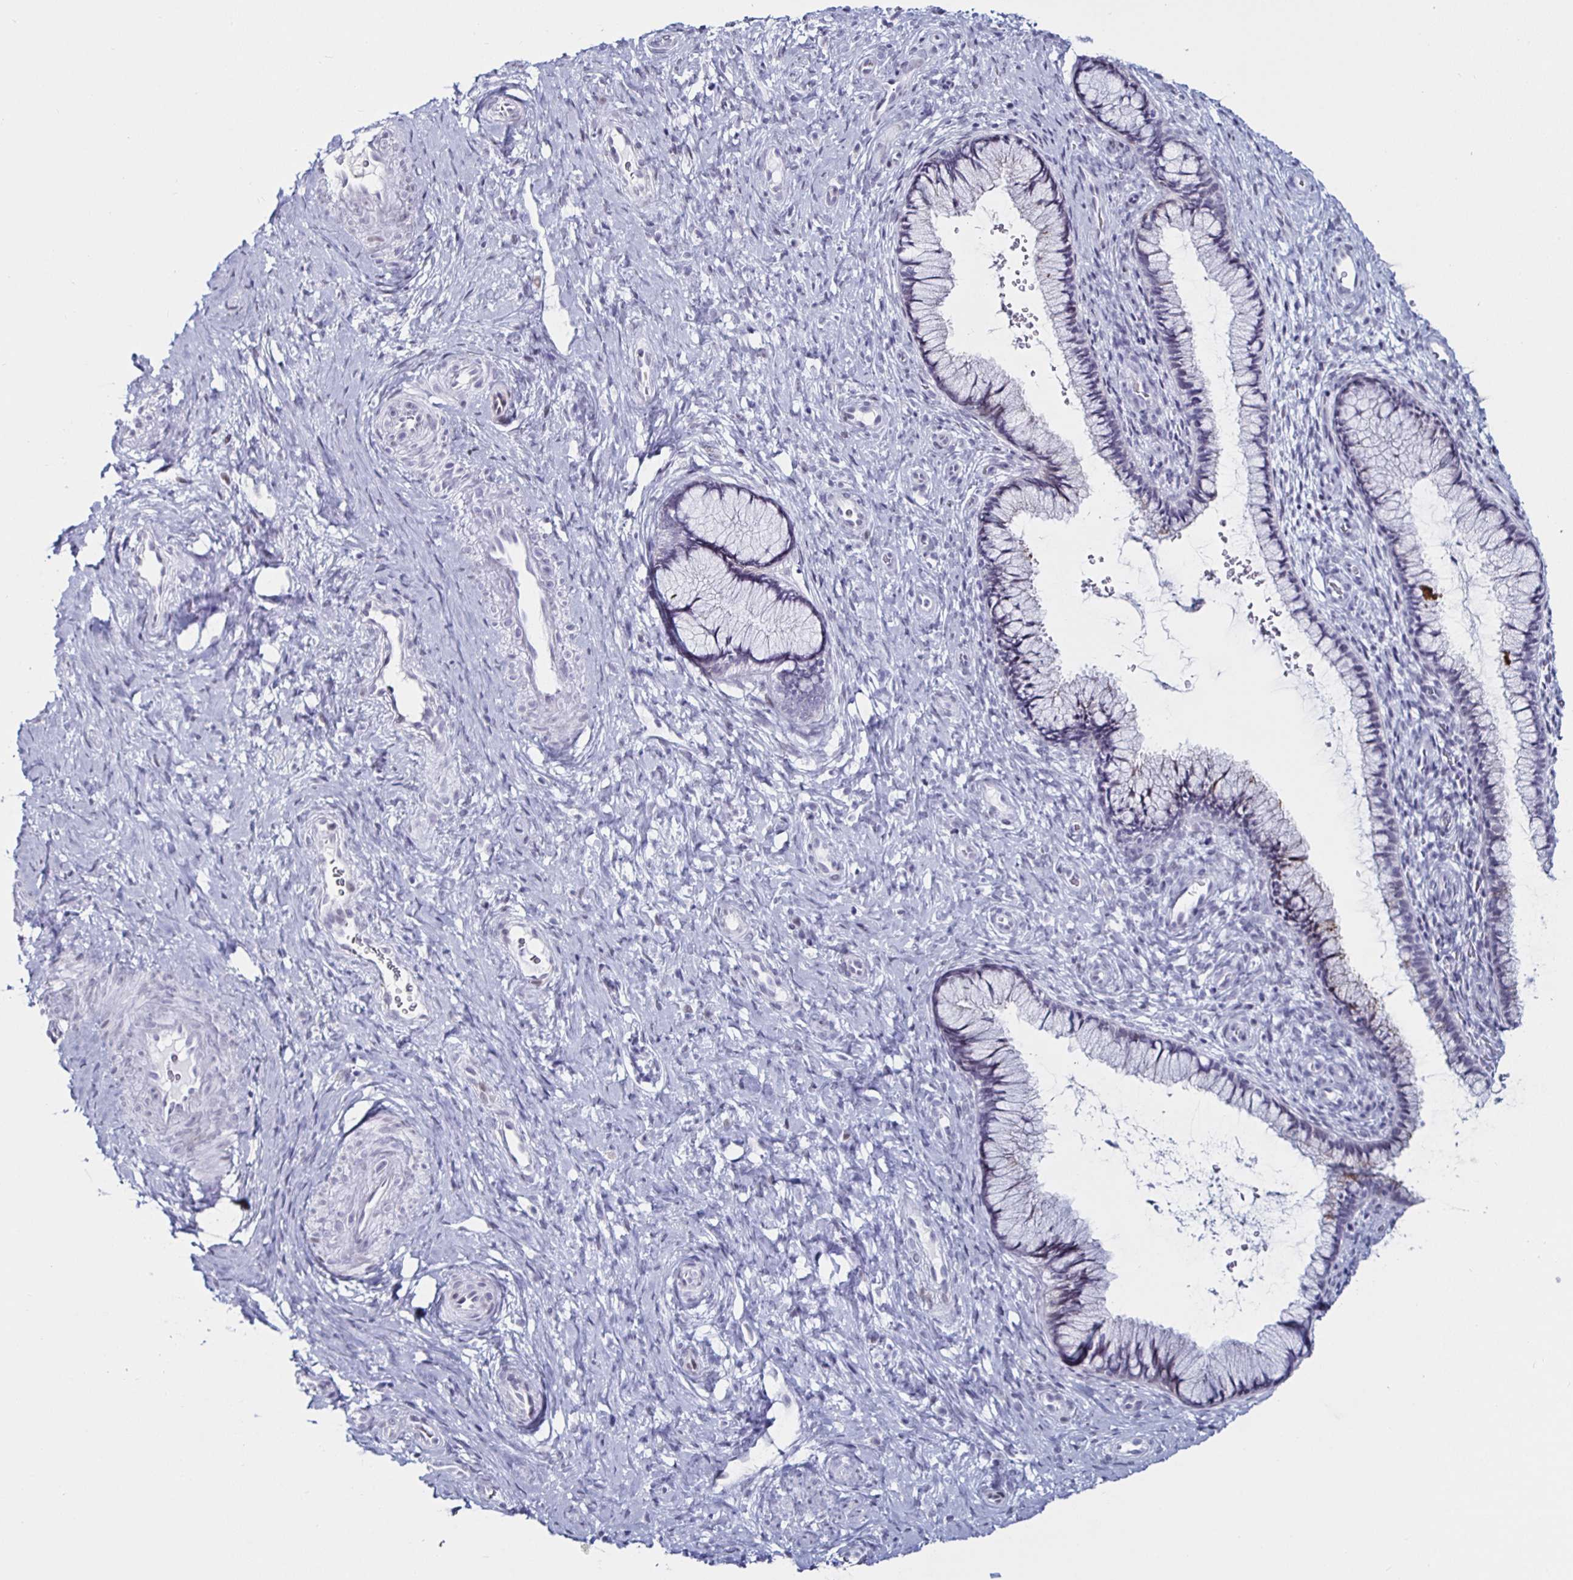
{"staining": {"intensity": "strong", "quantity": "<25%", "location": "cytoplasmic/membranous"}, "tissue": "cervix", "cell_type": "Glandular cells", "image_type": "normal", "snomed": [{"axis": "morphology", "description": "Normal tissue, NOS"}, {"axis": "topography", "description": "Cervix"}], "caption": "IHC staining of benign cervix, which shows medium levels of strong cytoplasmic/membranous positivity in approximately <25% of glandular cells indicating strong cytoplasmic/membranous protein expression. The staining was performed using DAB (brown) for protein detection and nuclei were counterstained in hematoxylin (blue).", "gene": "KRT4", "patient": {"sex": "female", "age": 34}}